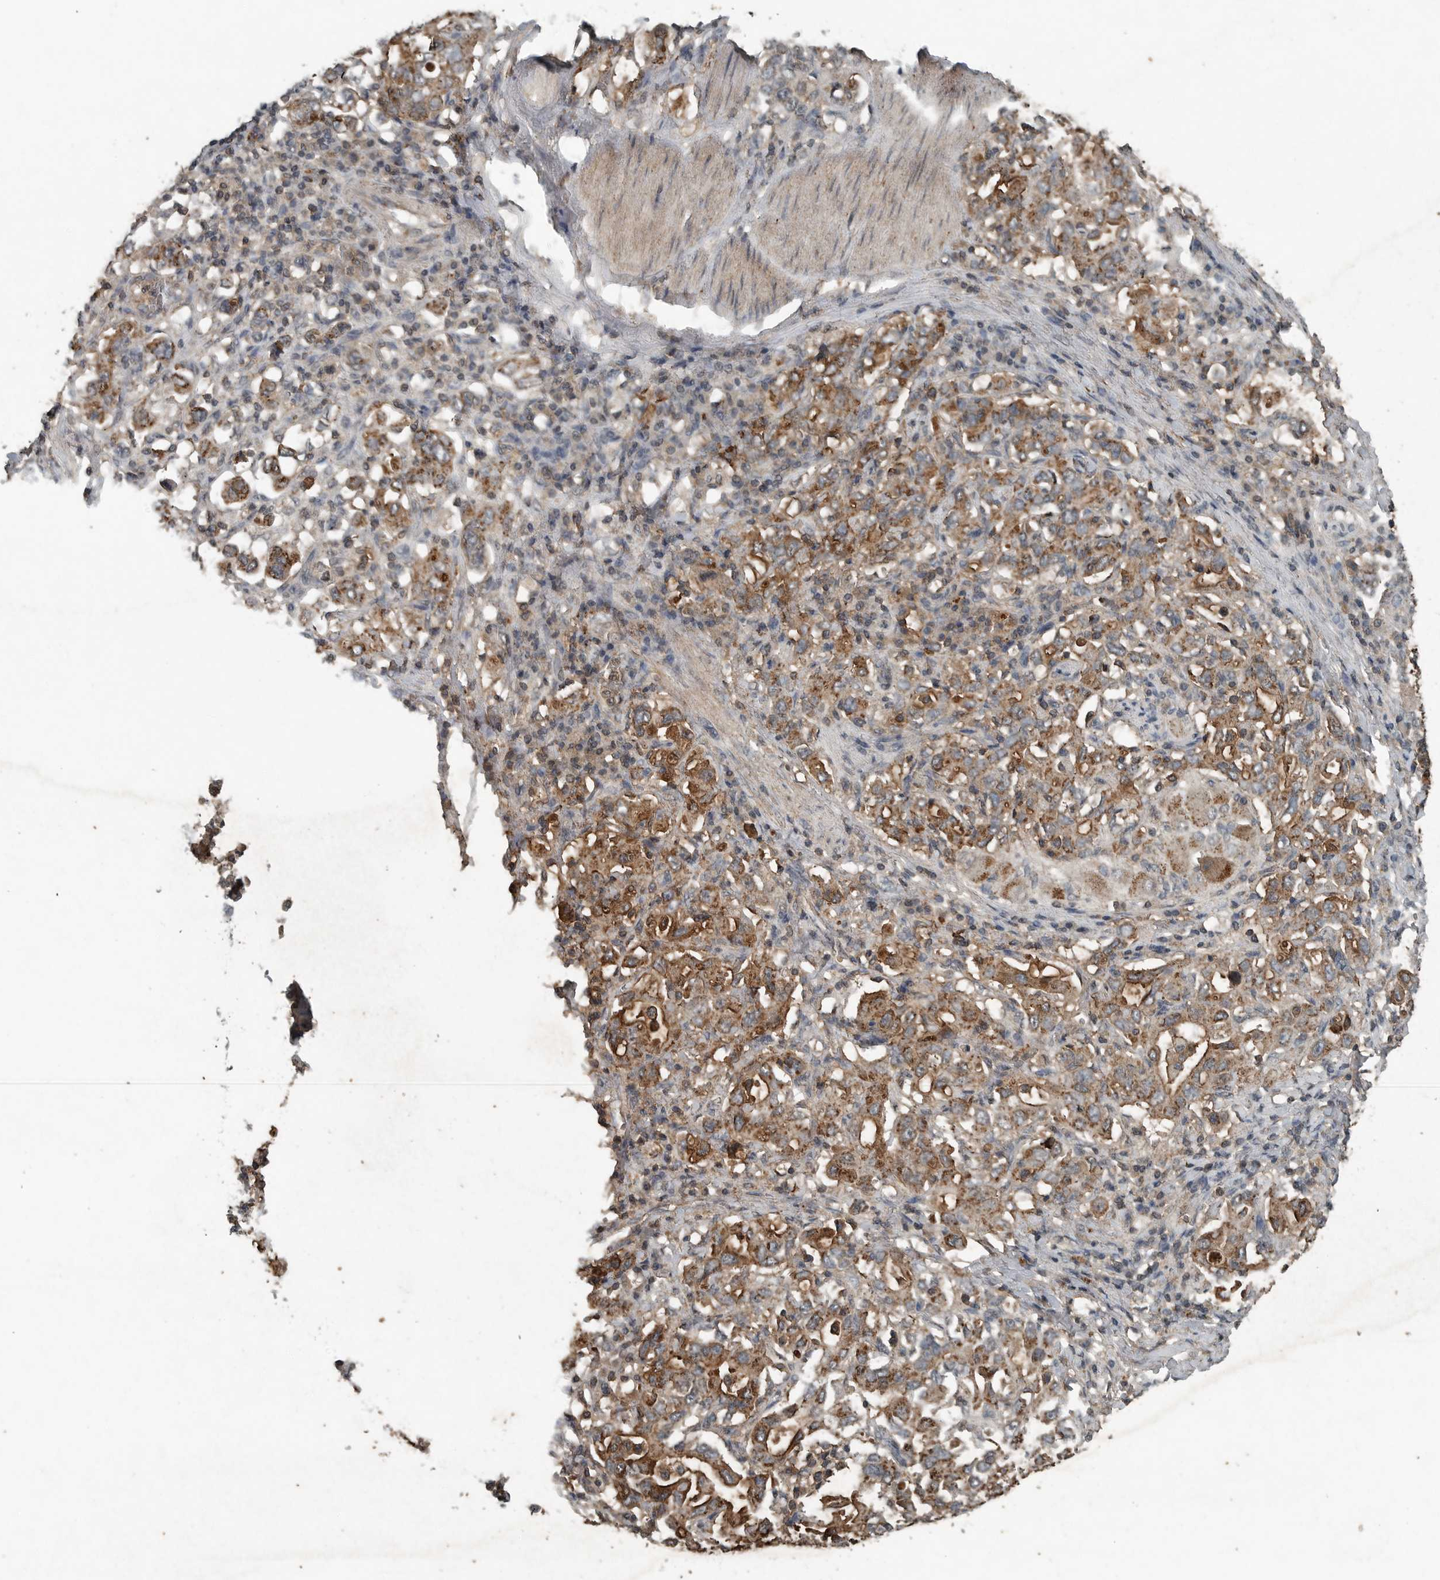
{"staining": {"intensity": "moderate", "quantity": ">75%", "location": "cytoplasmic/membranous"}, "tissue": "stomach cancer", "cell_type": "Tumor cells", "image_type": "cancer", "snomed": [{"axis": "morphology", "description": "Adenocarcinoma, NOS"}, {"axis": "topography", "description": "Stomach, upper"}], "caption": "High-power microscopy captured an immunohistochemistry (IHC) micrograph of stomach adenocarcinoma, revealing moderate cytoplasmic/membranous positivity in approximately >75% of tumor cells.", "gene": "IL6ST", "patient": {"sex": "male", "age": 62}}